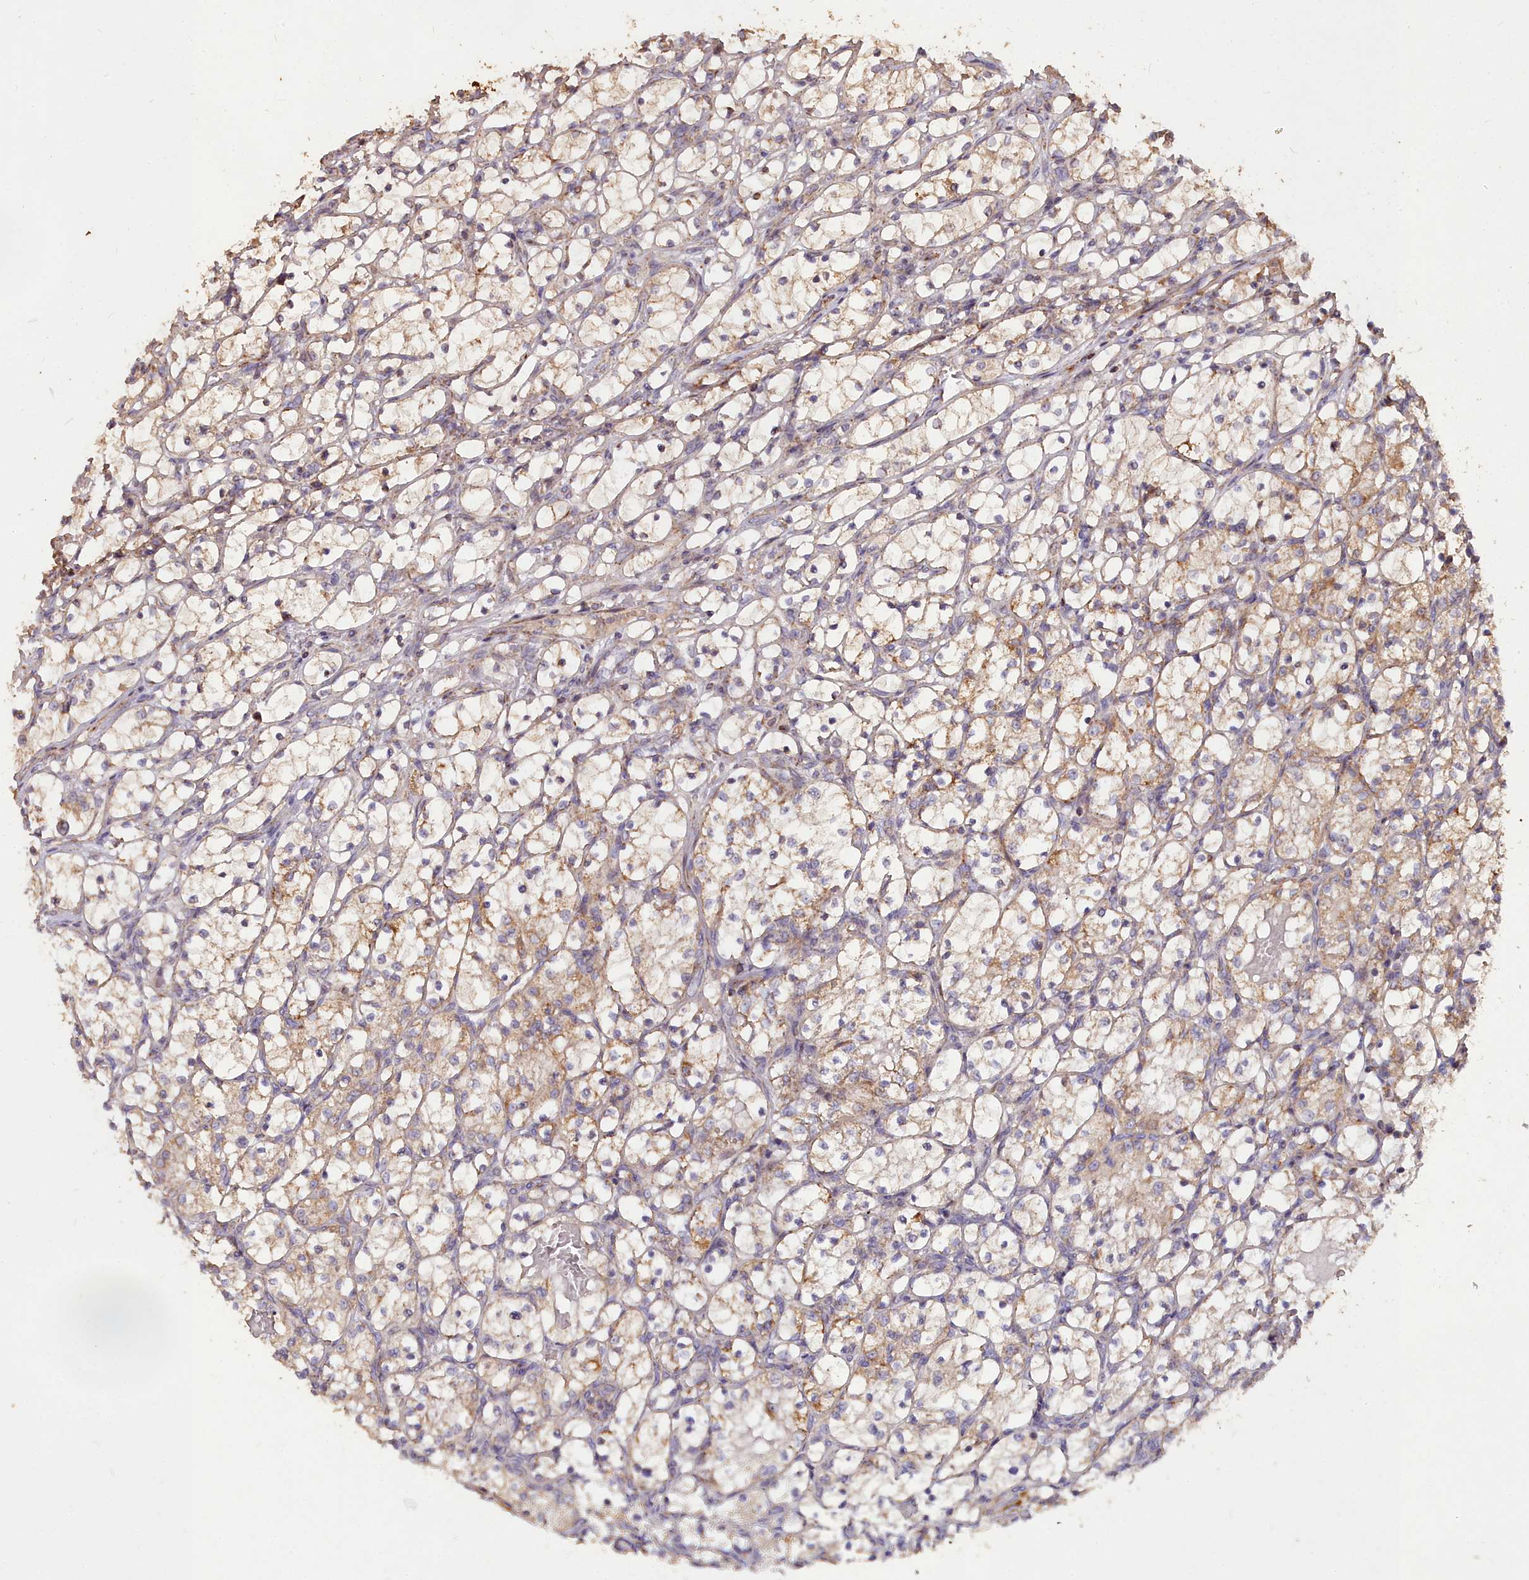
{"staining": {"intensity": "weak", "quantity": ">75%", "location": "cytoplasmic/membranous"}, "tissue": "renal cancer", "cell_type": "Tumor cells", "image_type": "cancer", "snomed": [{"axis": "morphology", "description": "Adenocarcinoma, NOS"}, {"axis": "topography", "description": "Kidney"}], "caption": "Approximately >75% of tumor cells in adenocarcinoma (renal) display weak cytoplasmic/membranous protein expression as visualized by brown immunohistochemical staining.", "gene": "COX11", "patient": {"sex": "female", "age": 69}}